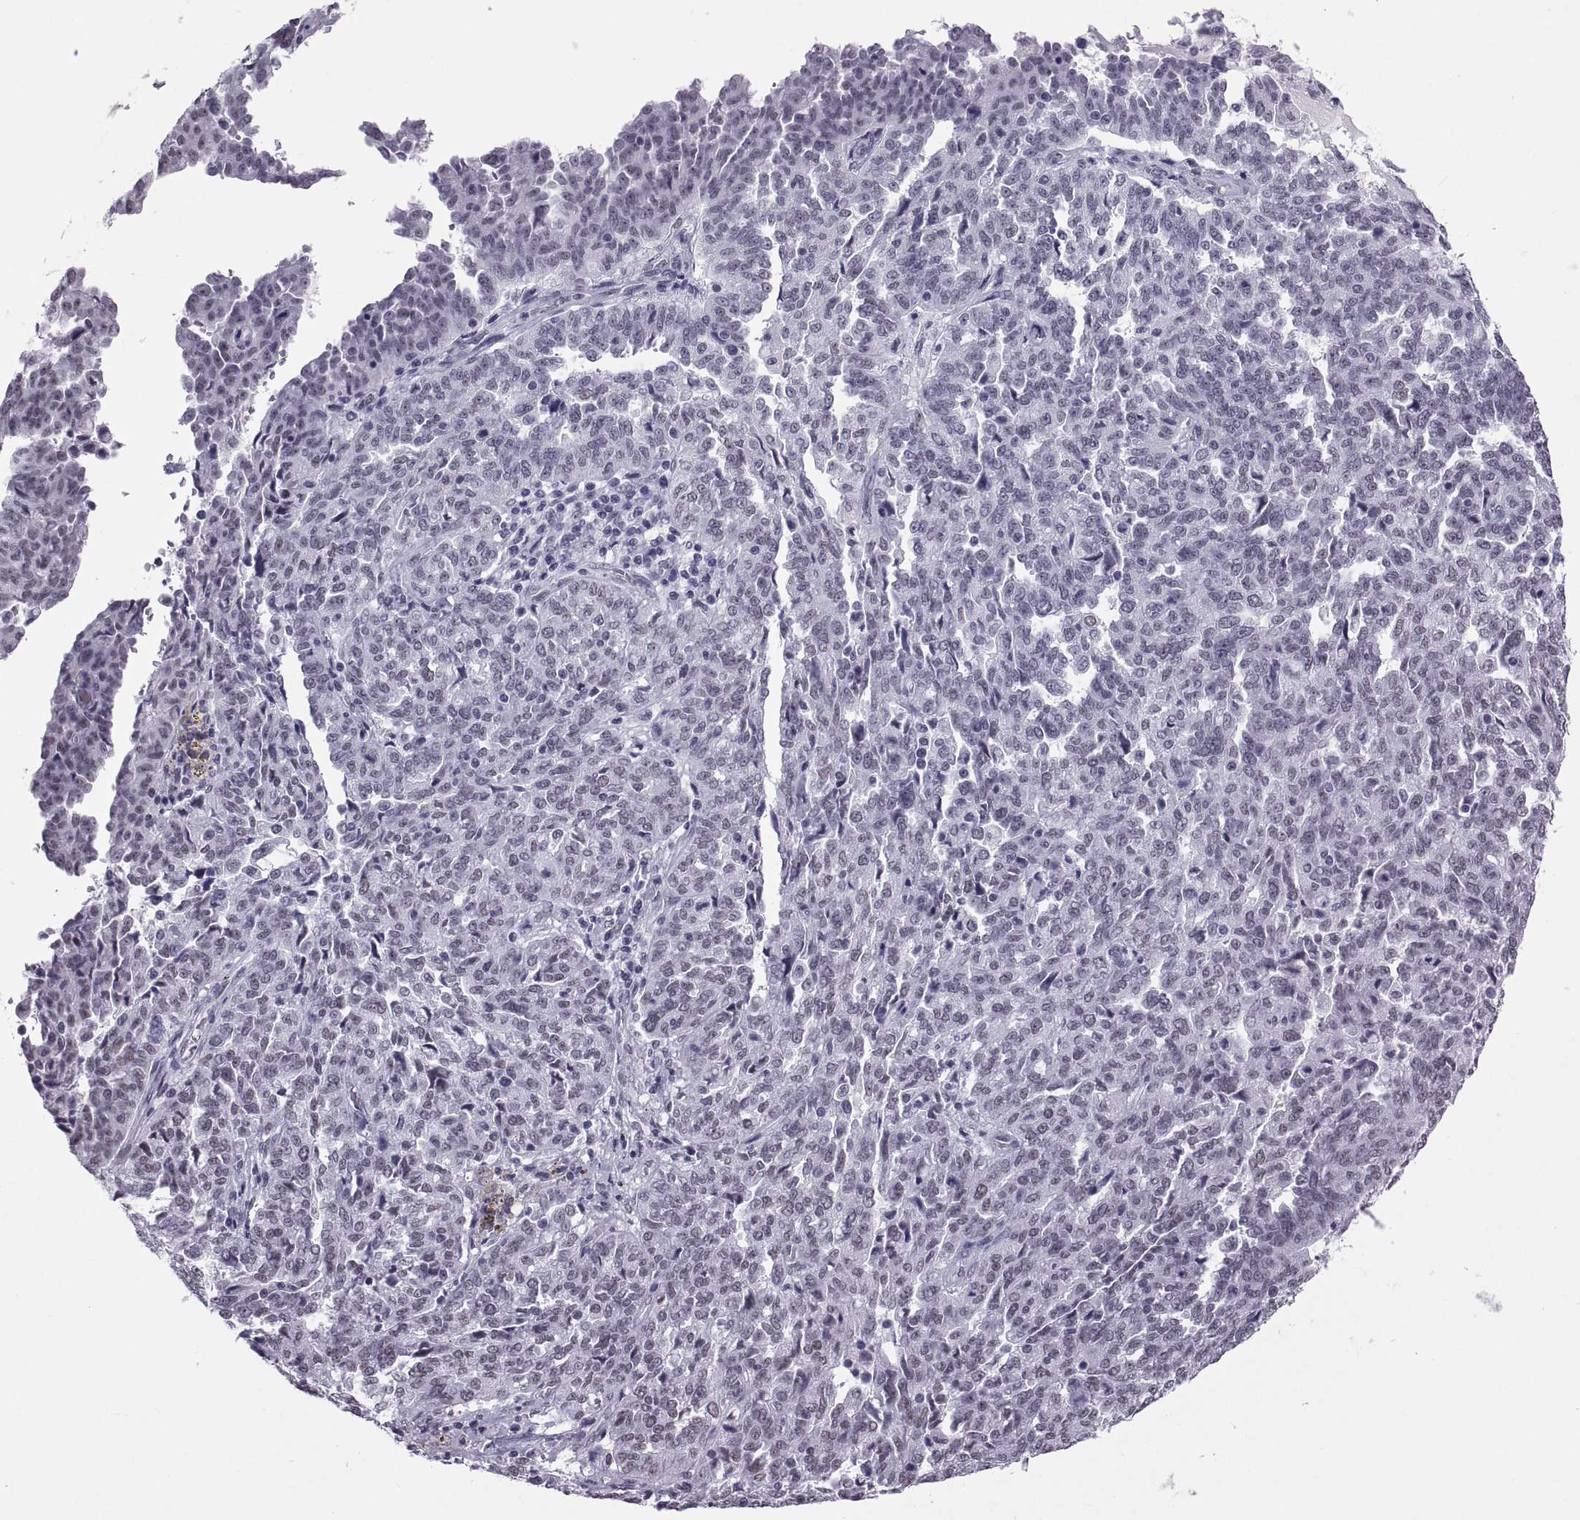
{"staining": {"intensity": "negative", "quantity": "none", "location": "none"}, "tissue": "ovarian cancer", "cell_type": "Tumor cells", "image_type": "cancer", "snomed": [{"axis": "morphology", "description": "Cystadenocarcinoma, serous, NOS"}, {"axis": "topography", "description": "Ovary"}], "caption": "This histopathology image is of ovarian cancer (serous cystadenocarcinoma) stained with immunohistochemistry to label a protein in brown with the nuclei are counter-stained blue. There is no staining in tumor cells.", "gene": "NEUROD6", "patient": {"sex": "female", "age": 67}}